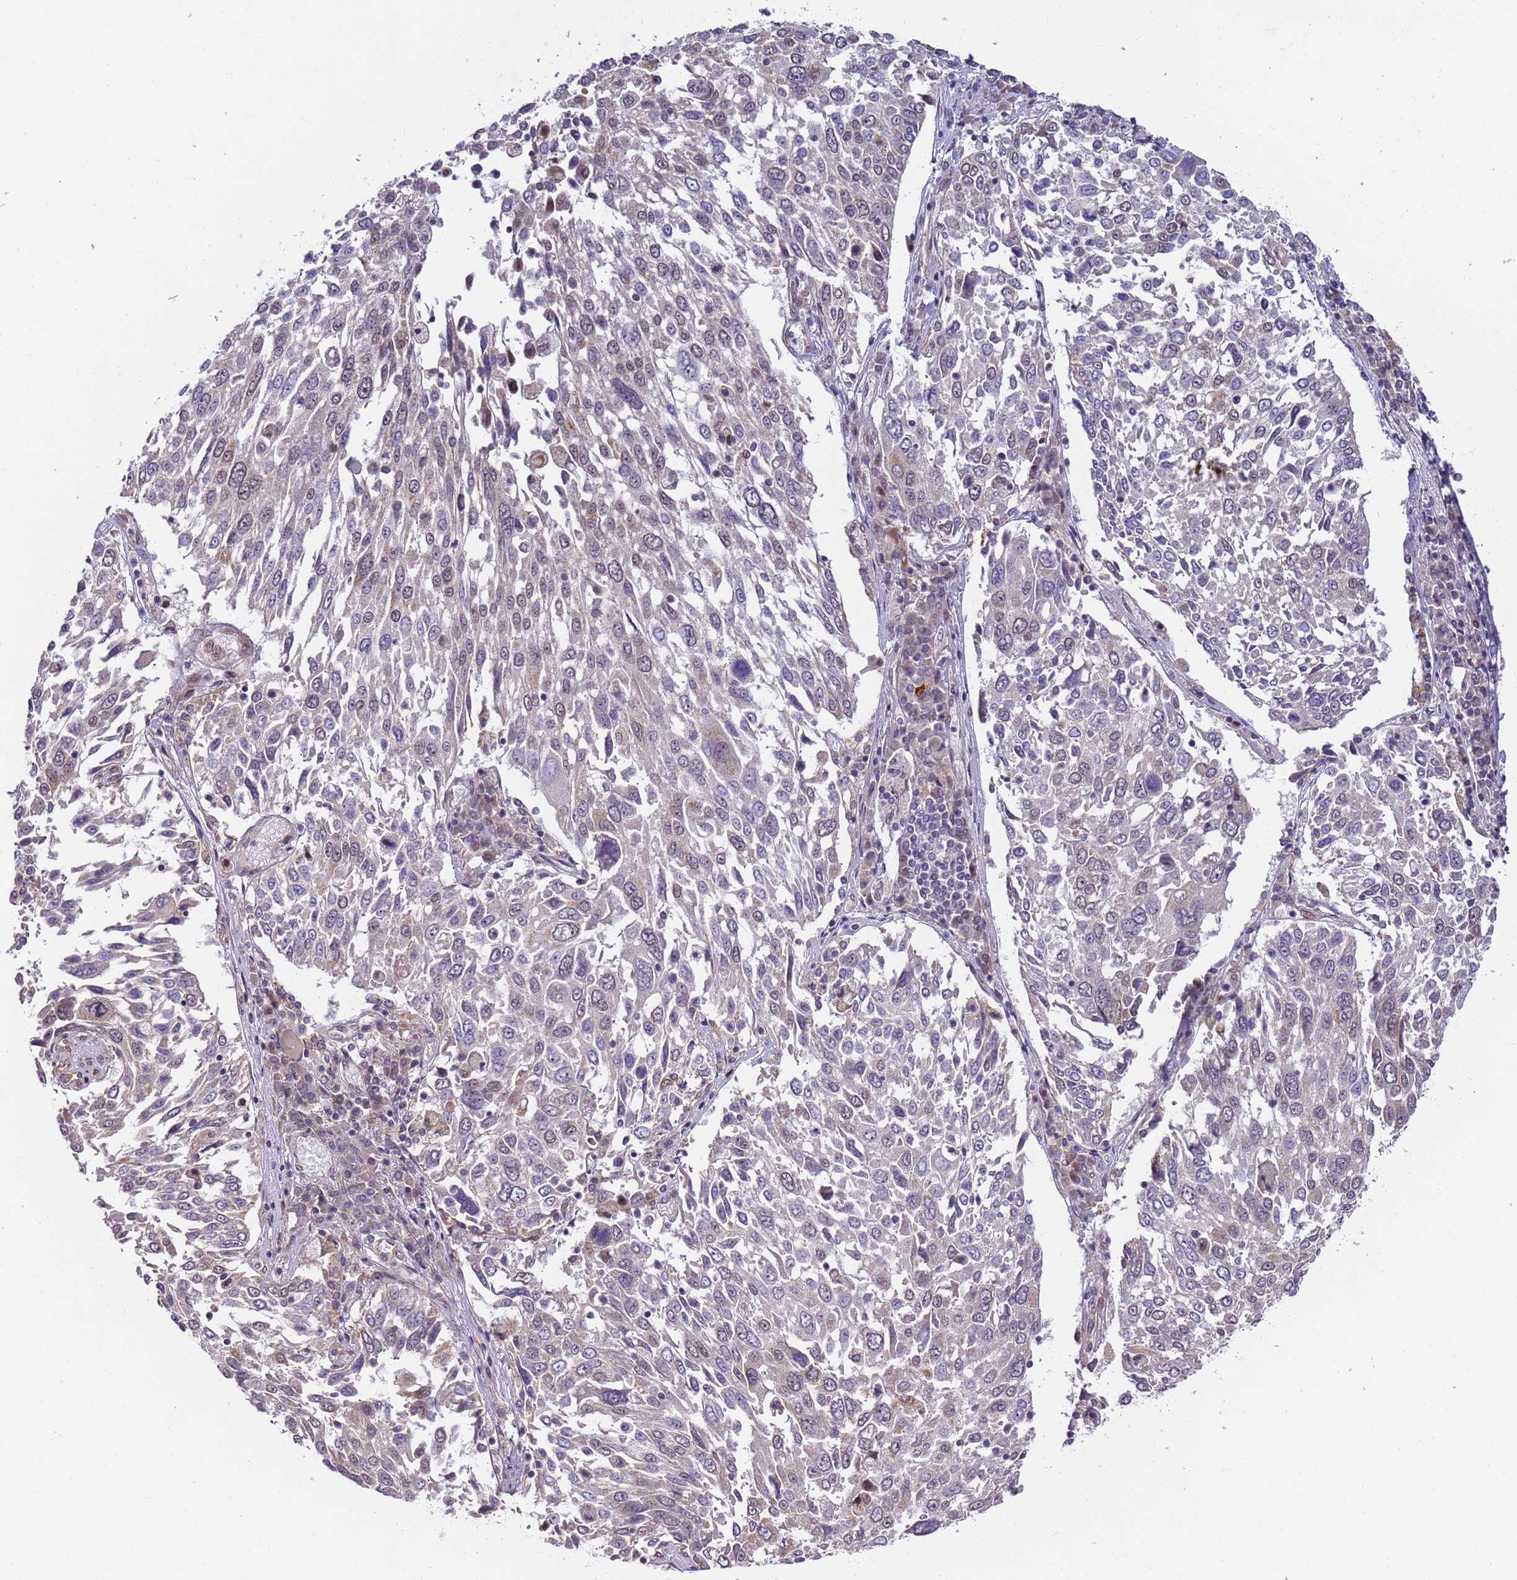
{"staining": {"intensity": "weak", "quantity": "<25%", "location": "nuclear"}, "tissue": "lung cancer", "cell_type": "Tumor cells", "image_type": "cancer", "snomed": [{"axis": "morphology", "description": "Squamous cell carcinoma, NOS"}, {"axis": "topography", "description": "Lung"}], "caption": "Histopathology image shows no significant protein expression in tumor cells of lung squamous cell carcinoma.", "gene": "RAPGEF3", "patient": {"sex": "male", "age": 65}}